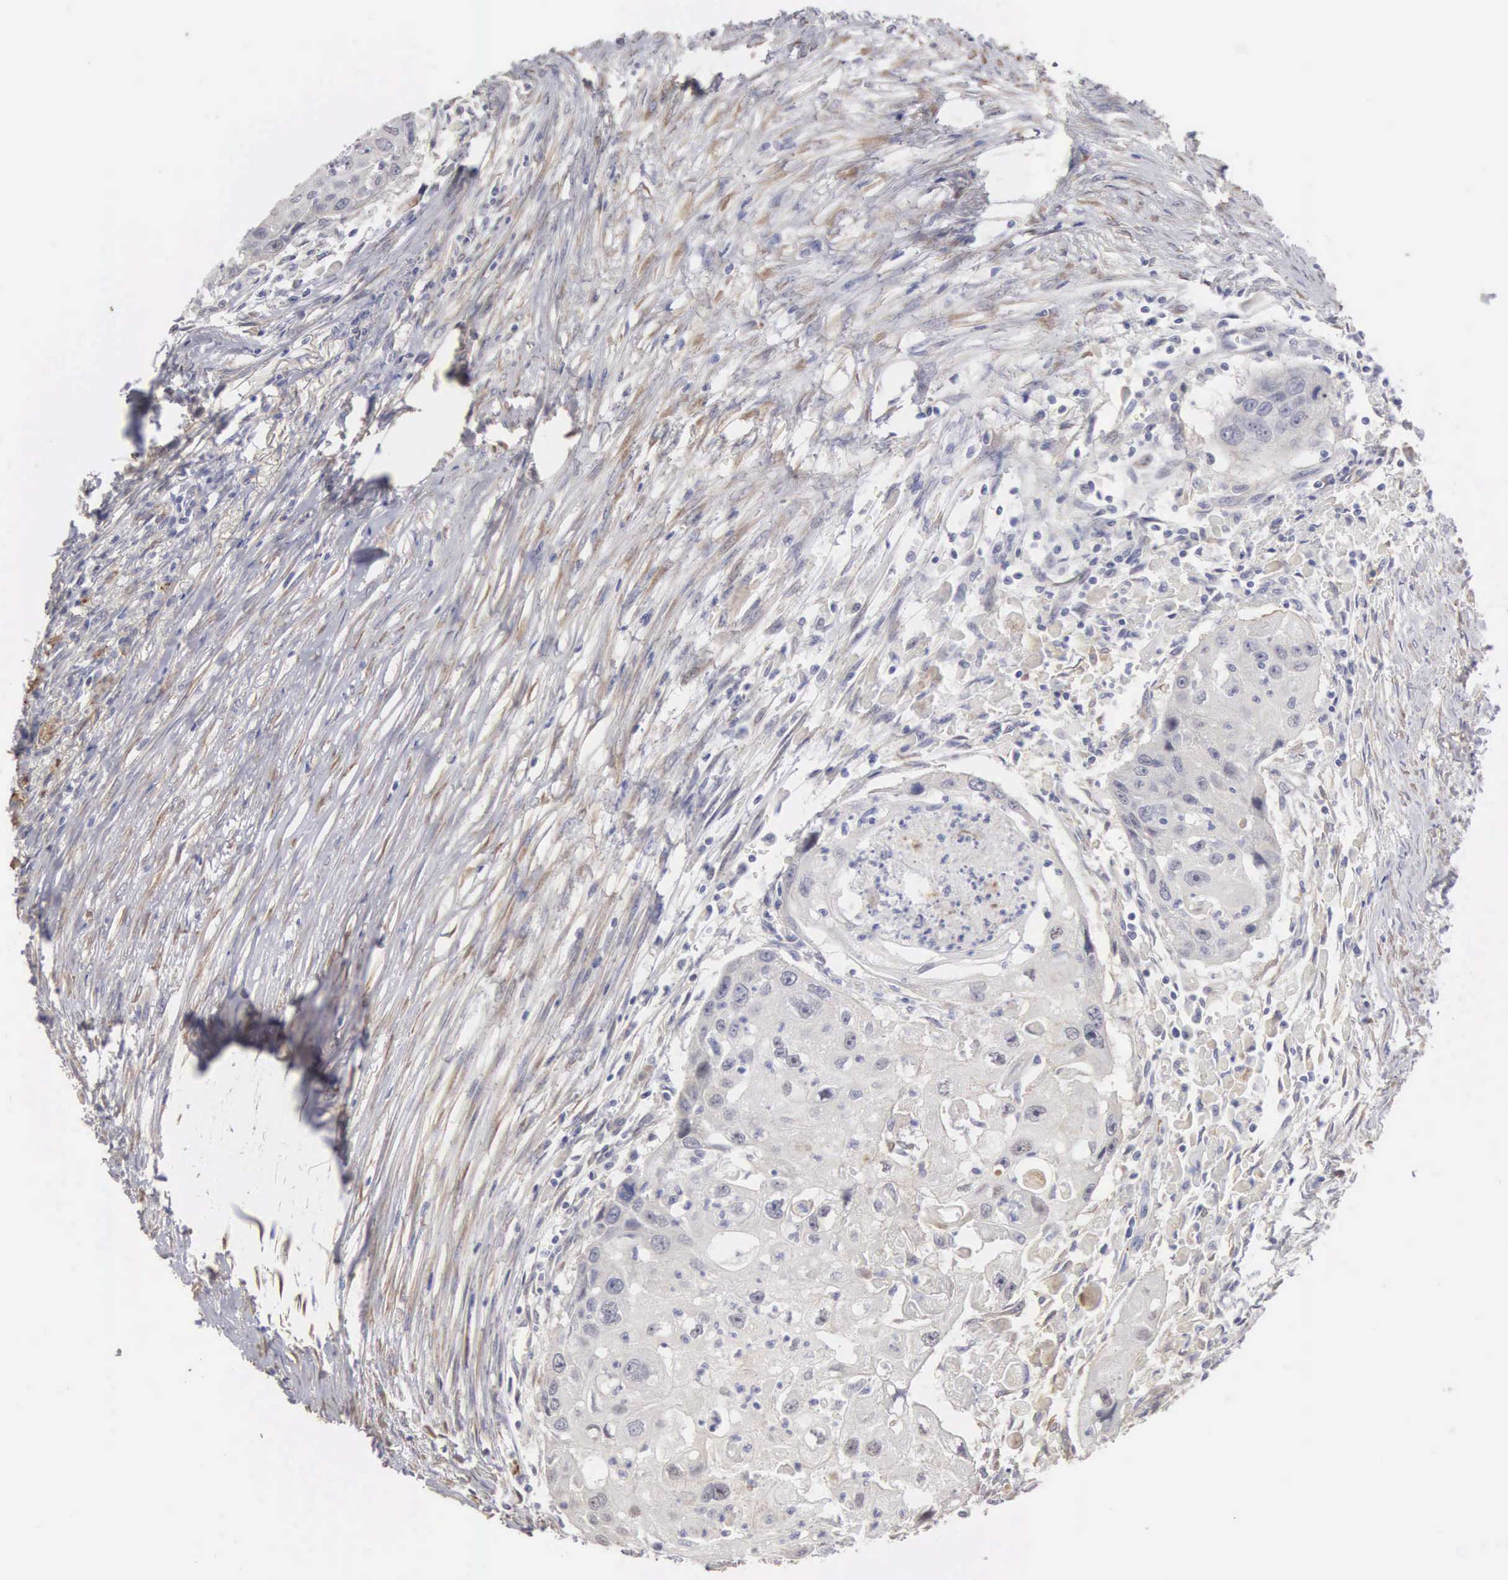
{"staining": {"intensity": "weak", "quantity": "<25%", "location": "cytoplasmic/membranous"}, "tissue": "head and neck cancer", "cell_type": "Tumor cells", "image_type": "cancer", "snomed": [{"axis": "morphology", "description": "Squamous cell carcinoma, NOS"}, {"axis": "topography", "description": "Head-Neck"}], "caption": "A histopathology image of human head and neck squamous cell carcinoma is negative for staining in tumor cells. The staining was performed using DAB to visualize the protein expression in brown, while the nuclei were stained in blue with hematoxylin (Magnification: 20x).", "gene": "ELFN2", "patient": {"sex": "male", "age": 64}}